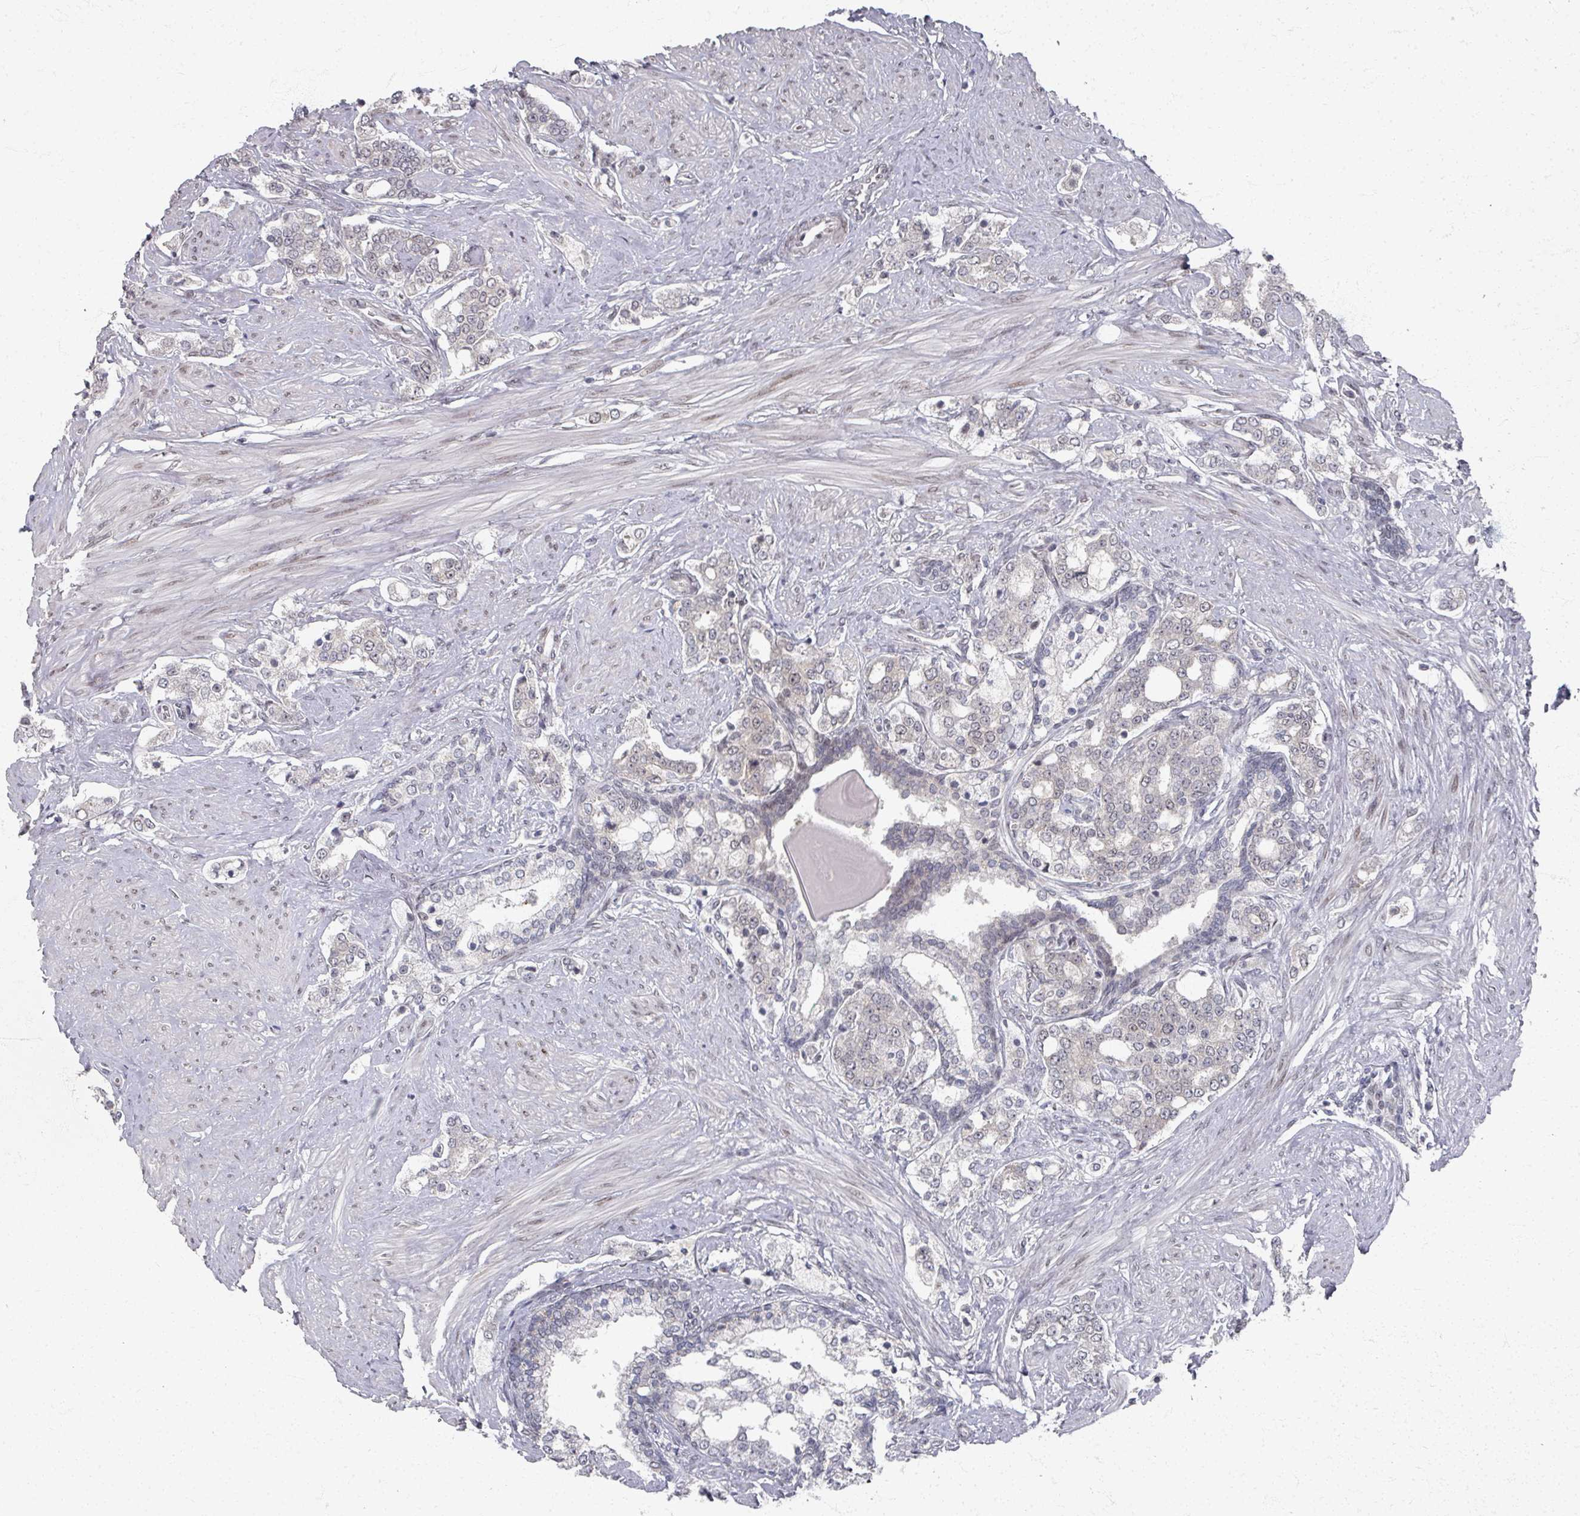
{"staining": {"intensity": "weak", "quantity": "<25%", "location": "nuclear"}, "tissue": "prostate cancer", "cell_type": "Tumor cells", "image_type": "cancer", "snomed": [{"axis": "morphology", "description": "Adenocarcinoma, High grade"}, {"axis": "topography", "description": "Prostate"}], "caption": "Immunohistochemistry histopathology image of neoplastic tissue: human high-grade adenocarcinoma (prostate) stained with DAB reveals no significant protein staining in tumor cells.", "gene": "PSKH1", "patient": {"sex": "male", "age": 64}}